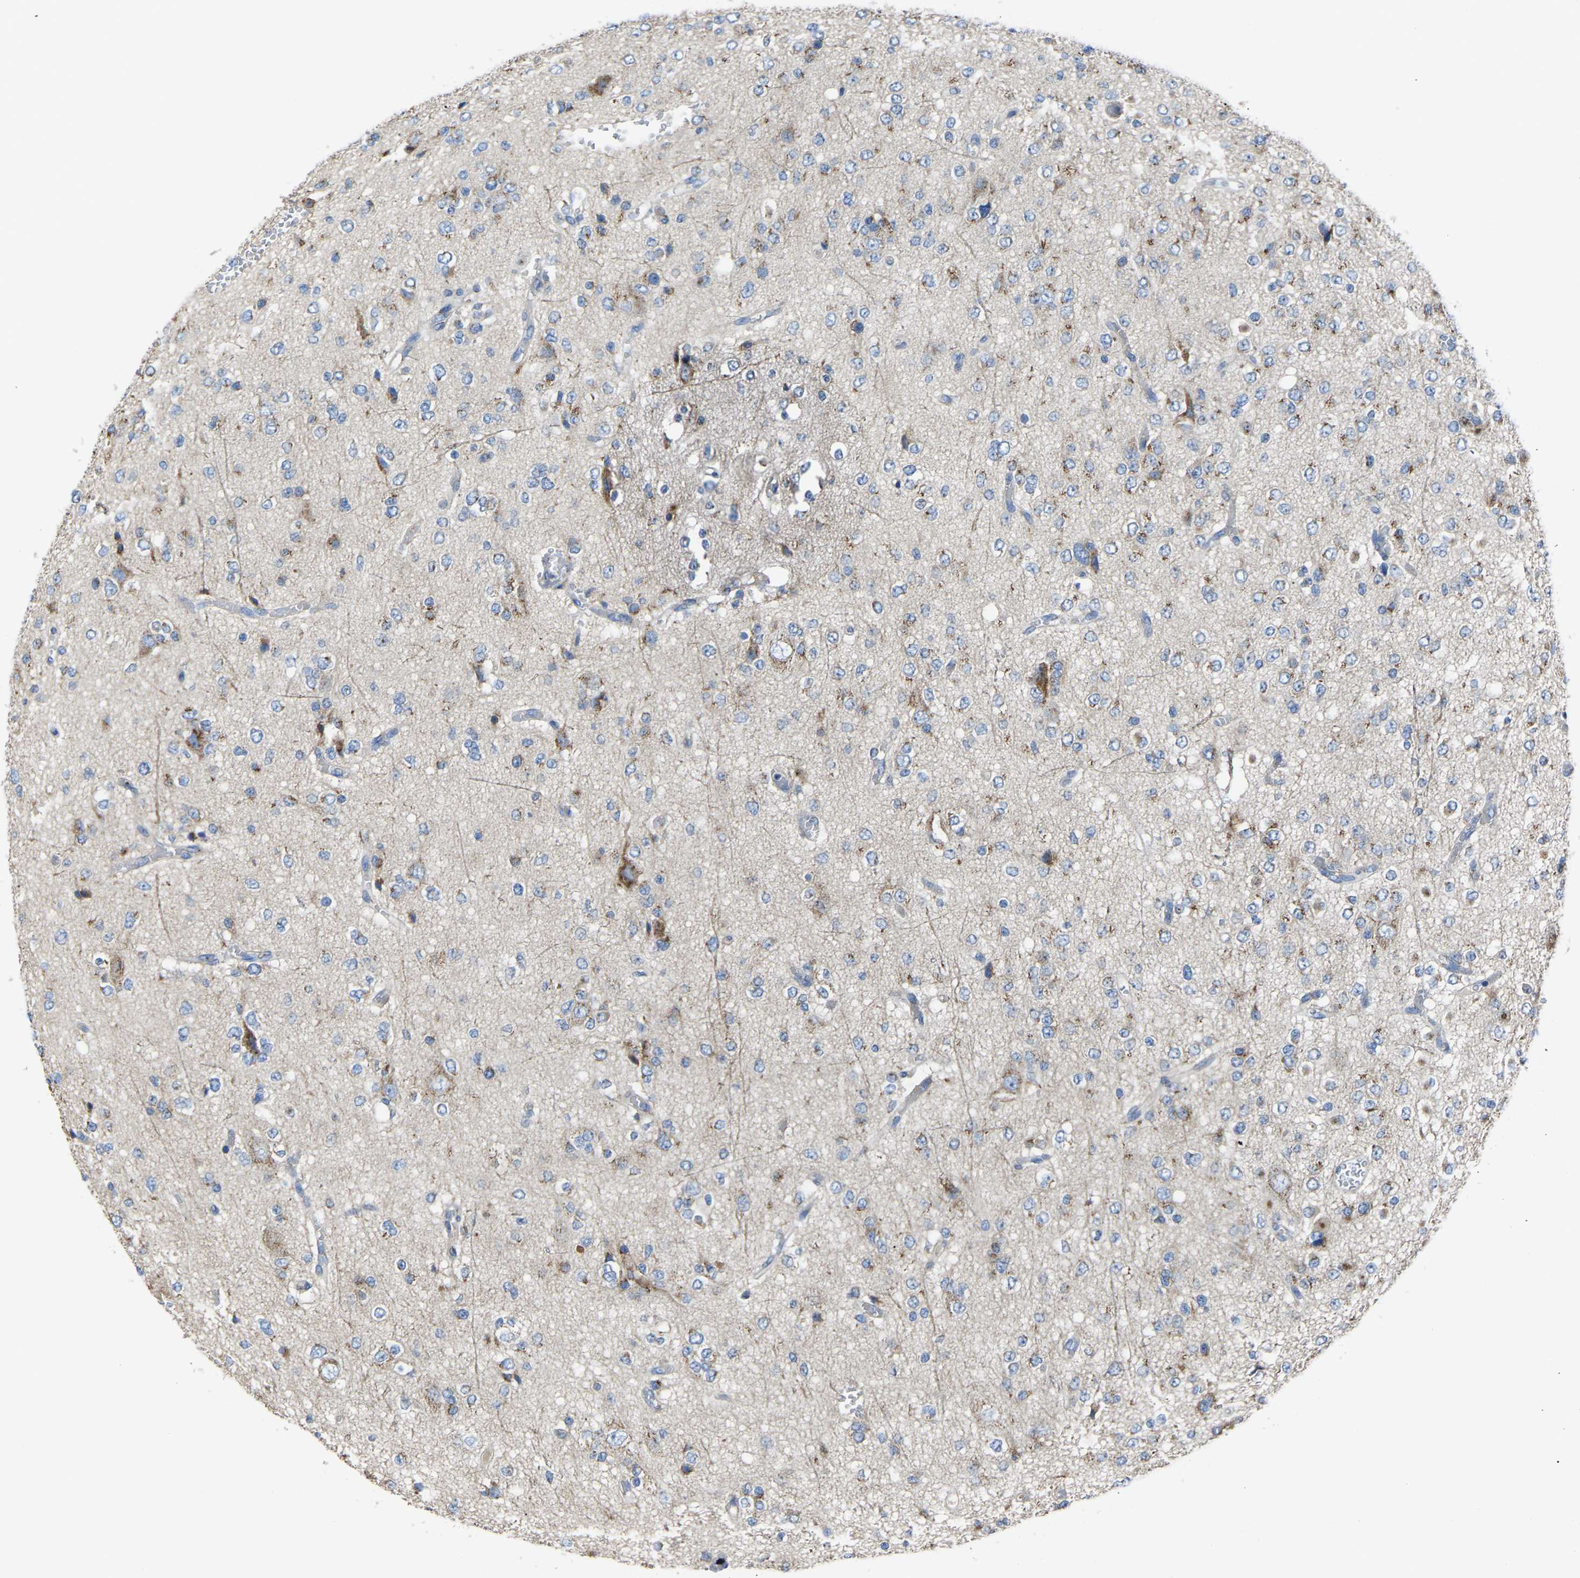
{"staining": {"intensity": "negative", "quantity": "none", "location": "none"}, "tissue": "glioma", "cell_type": "Tumor cells", "image_type": "cancer", "snomed": [{"axis": "morphology", "description": "Glioma, malignant, Low grade"}, {"axis": "topography", "description": "Brain"}], "caption": "Human malignant glioma (low-grade) stained for a protein using immunohistochemistry exhibits no expression in tumor cells.", "gene": "CANT1", "patient": {"sex": "male", "age": 38}}